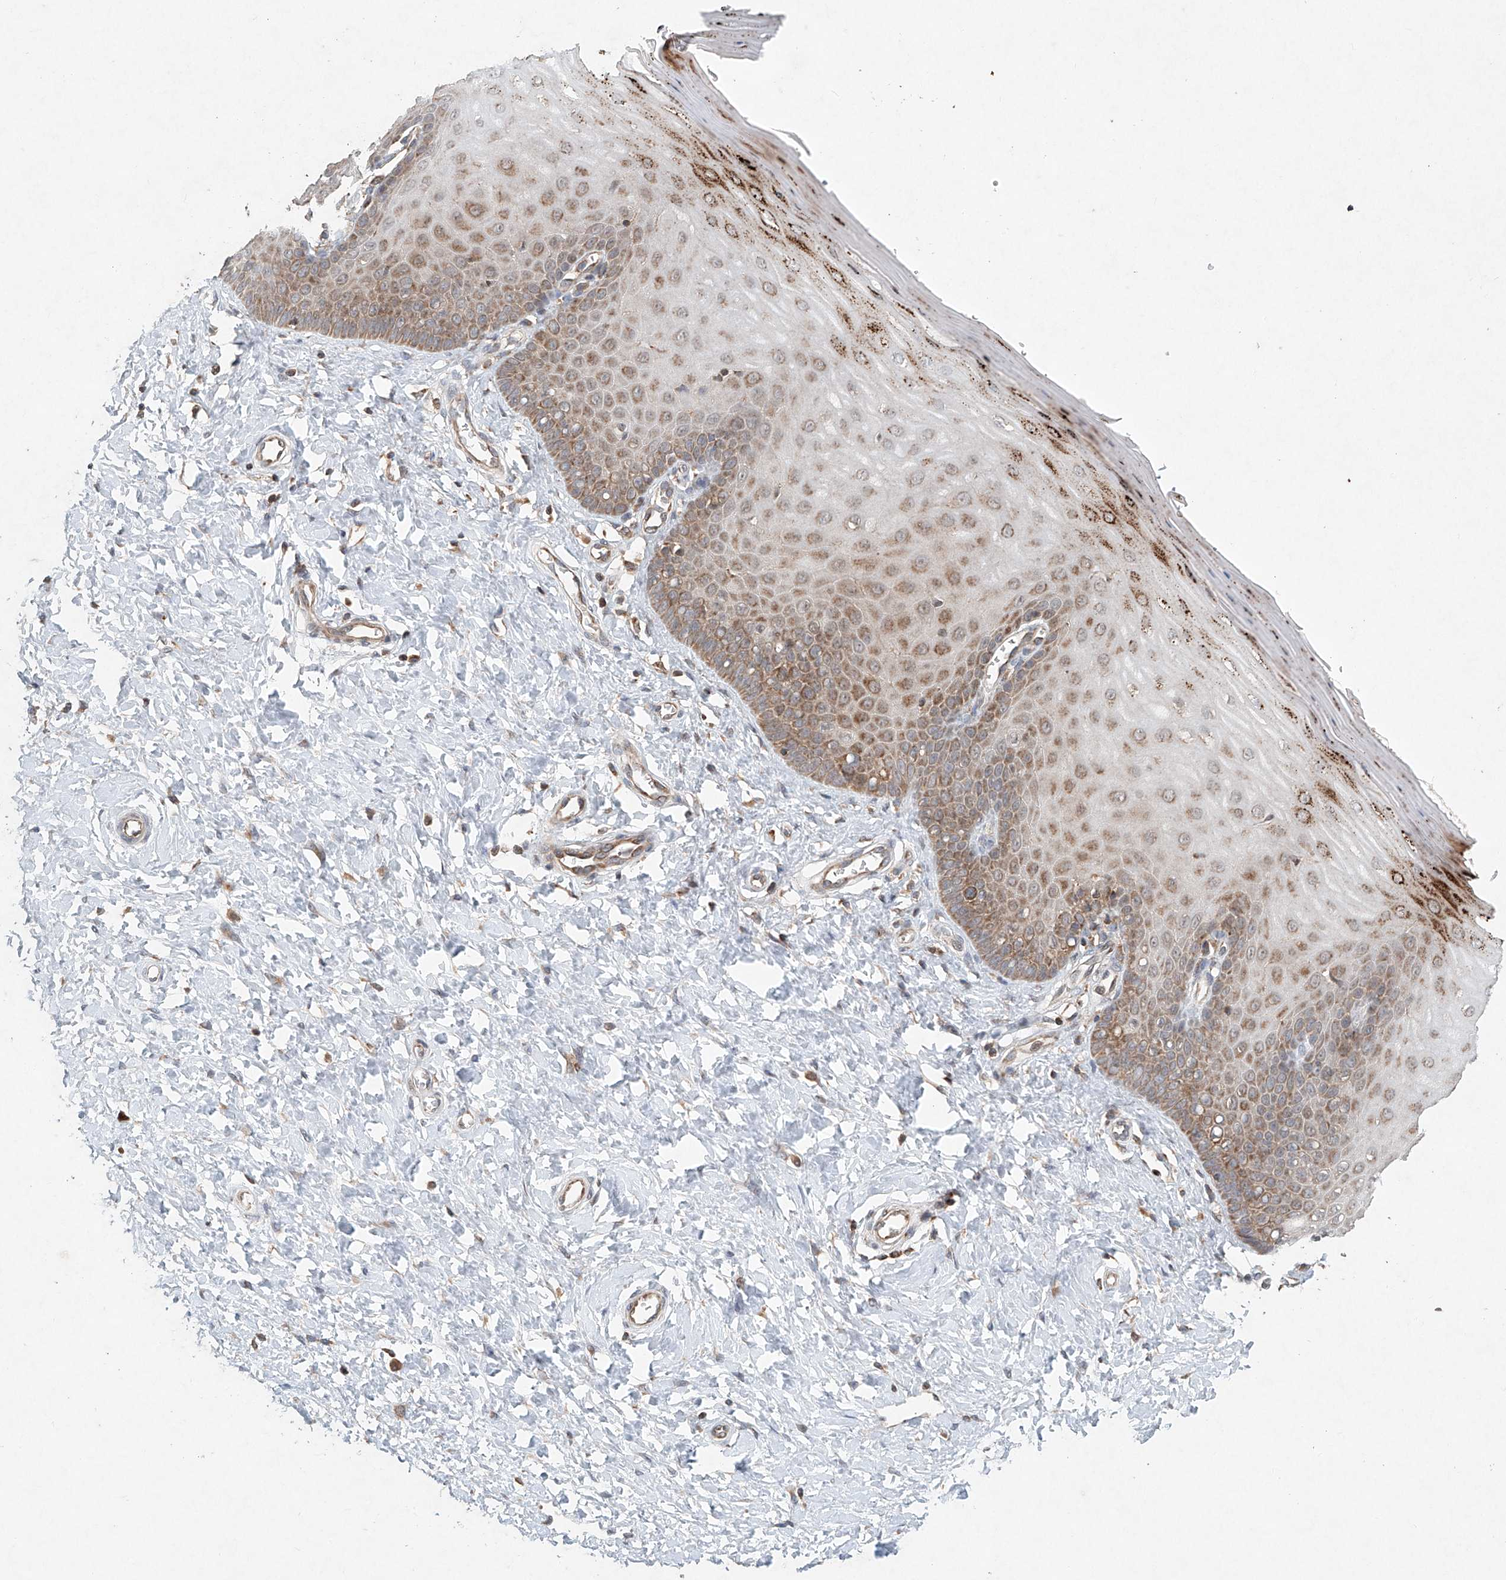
{"staining": {"intensity": "moderate", "quantity": ">75%", "location": "cytoplasmic/membranous"}, "tissue": "cervix", "cell_type": "Glandular cells", "image_type": "normal", "snomed": [{"axis": "morphology", "description": "Normal tissue, NOS"}, {"axis": "topography", "description": "Cervix"}], "caption": "A photomicrograph of cervix stained for a protein displays moderate cytoplasmic/membranous brown staining in glandular cells.", "gene": "DCAF11", "patient": {"sex": "female", "age": 55}}